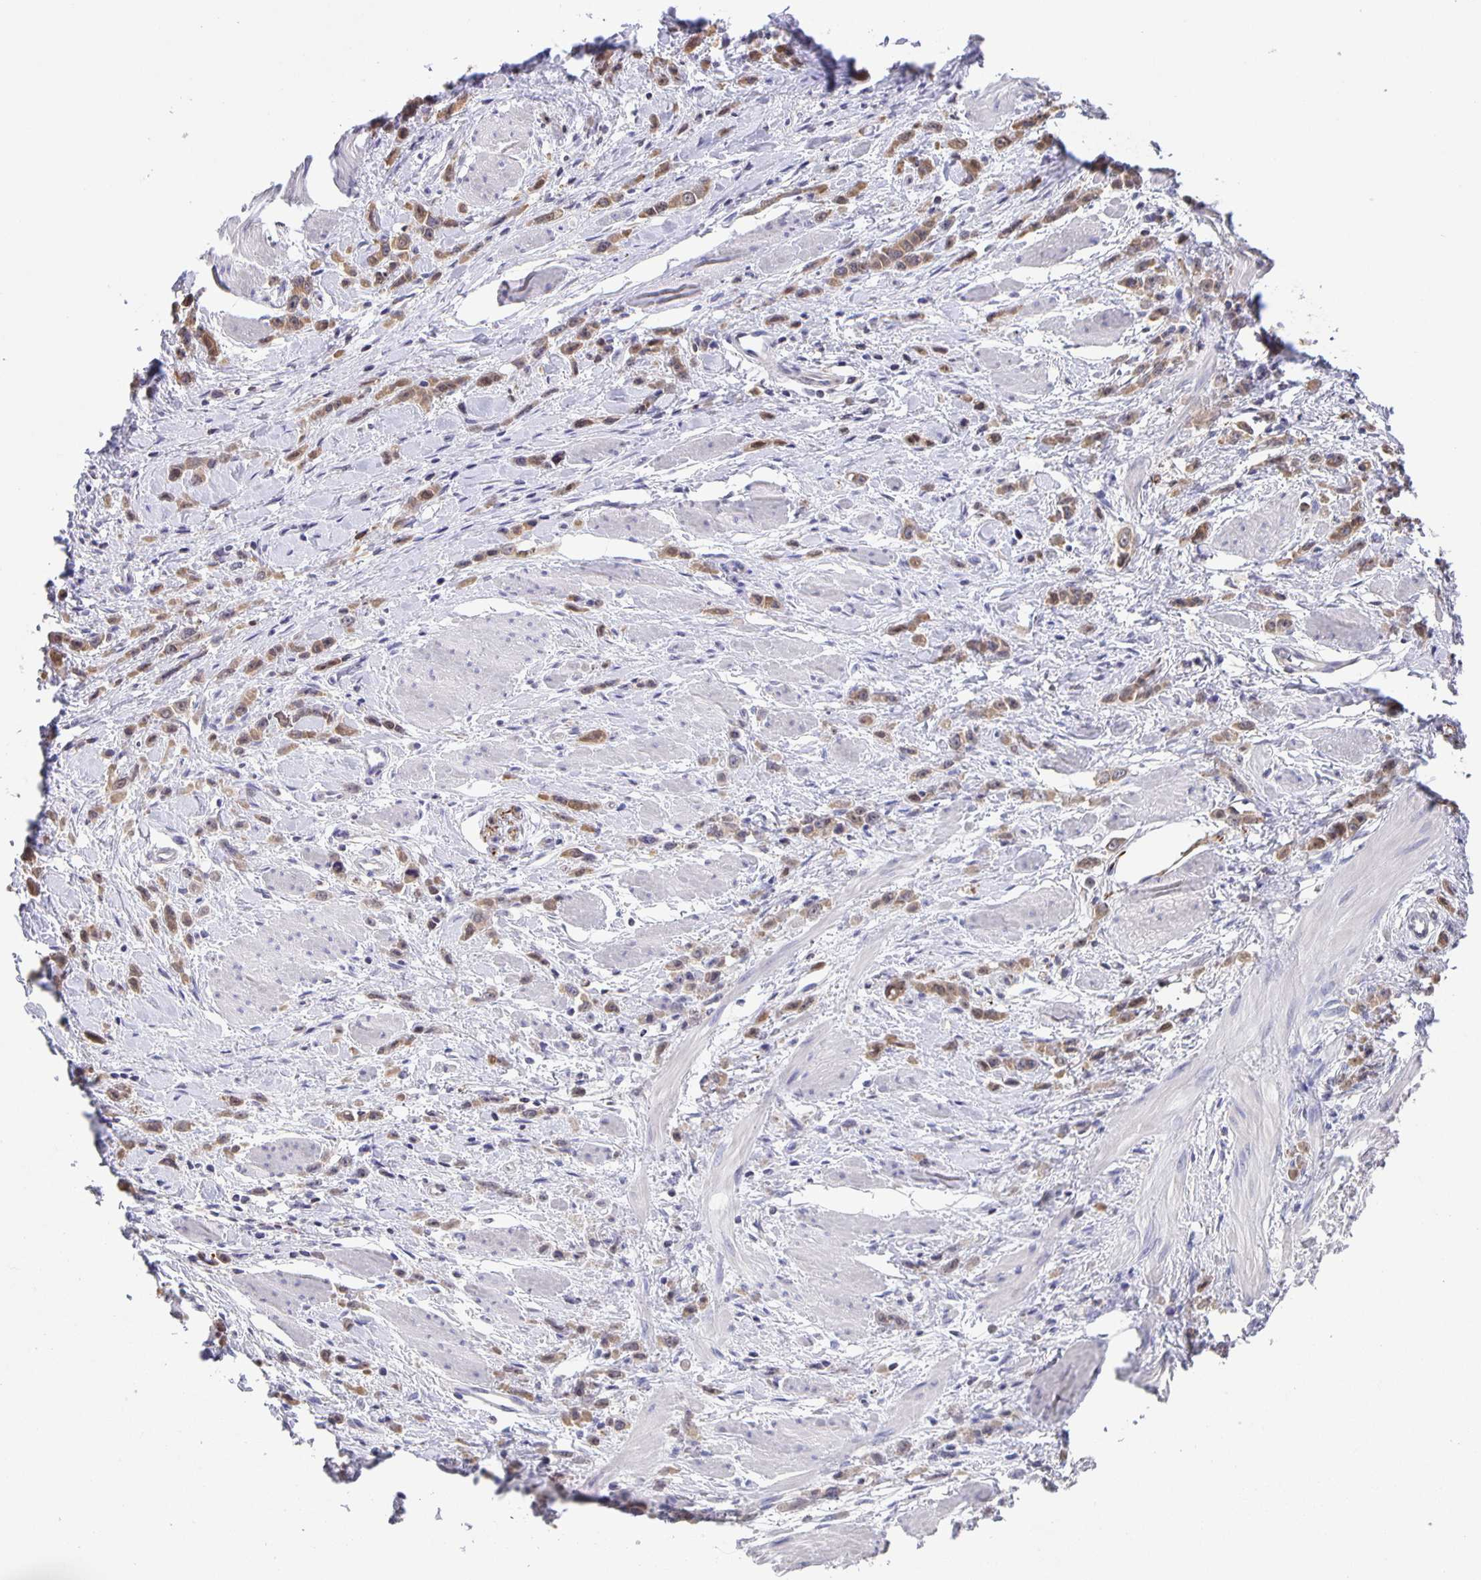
{"staining": {"intensity": "weak", "quantity": ">75%", "location": "cytoplasmic/membranous"}, "tissue": "stomach cancer", "cell_type": "Tumor cells", "image_type": "cancer", "snomed": [{"axis": "morphology", "description": "Adenocarcinoma, NOS"}, {"axis": "topography", "description": "Stomach"}], "caption": "Immunohistochemical staining of stomach cancer shows low levels of weak cytoplasmic/membranous positivity in about >75% of tumor cells.", "gene": "MARCHF6", "patient": {"sex": "male", "age": 47}}